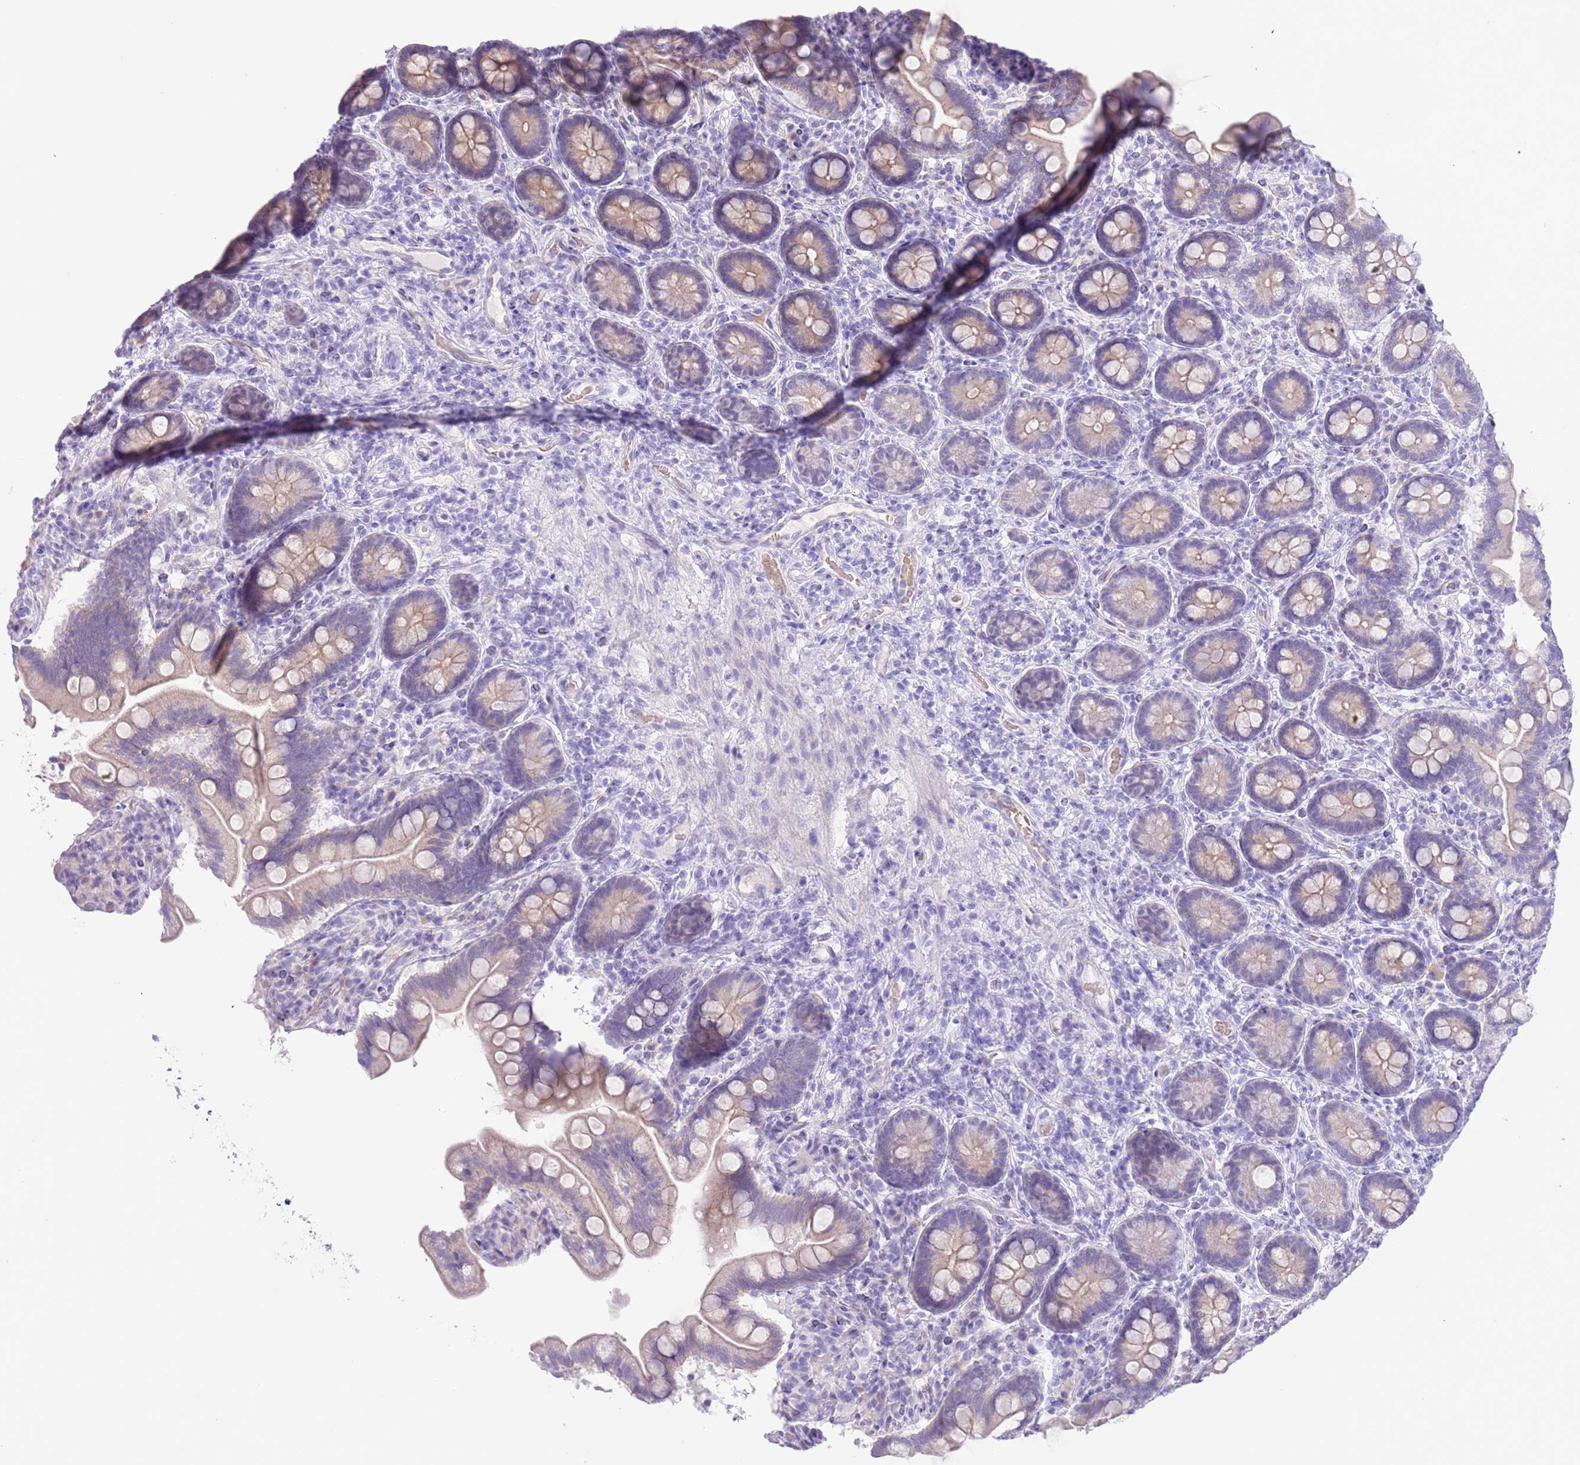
{"staining": {"intensity": "weak", "quantity": "<25%", "location": "cytoplasmic/membranous"}, "tissue": "small intestine", "cell_type": "Glandular cells", "image_type": "normal", "snomed": [{"axis": "morphology", "description": "Normal tissue, NOS"}, {"axis": "topography", "description": "Small intestine"}], "caption": "IHC histopathology image of normal small intestine stained for a protein (brown), which reveals no positivity in glandular cells. Brightfield microscopy of immunohistochemistry stained with DAB (brown) and hematoxylin (blue), captured at high magnification.", "gene": "ACR", "patient": {"sex": "female", "age": 64}}